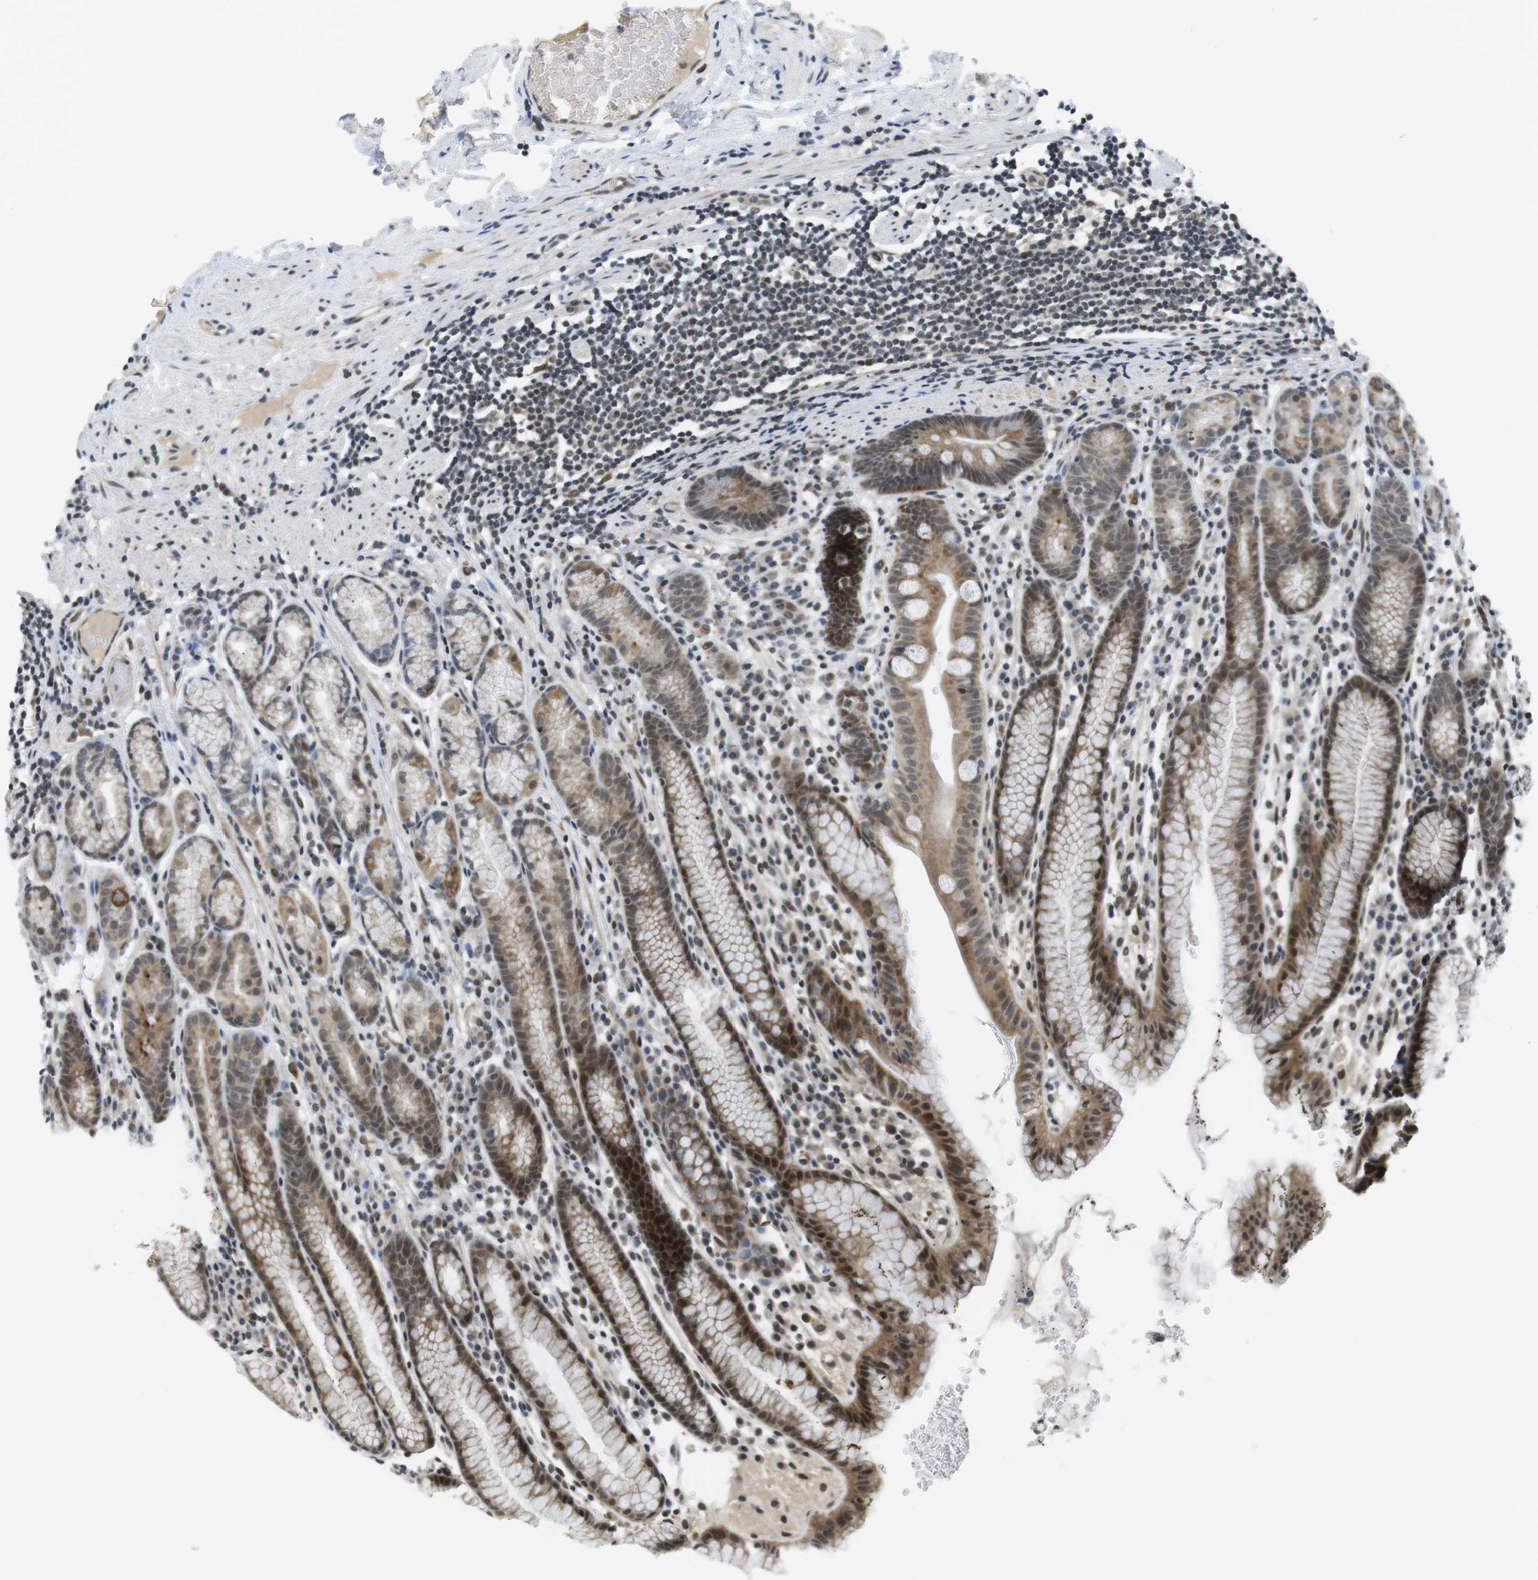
{"staining": {"intensity": "strong", "quantity": "25%-75%", "location": "cytoplasmic/membranous,nuclear"}, "tissue": "stomach", "cell_type": "Glandular cells", "image_type": "normal", "snomed": [{"axis": "morphology", "description": "Normal tissue, NOS"}, {"axis": "topography", "description": "Stomach, lower"}], "caption": "Human stomach stained with a brown dye reveals strong cytoplasmic/membranous,nuclear positive expression in about 25%-75% of glandular cells.", "gene": "BRD4", "patient": {"sex": "male", "age": 52}}